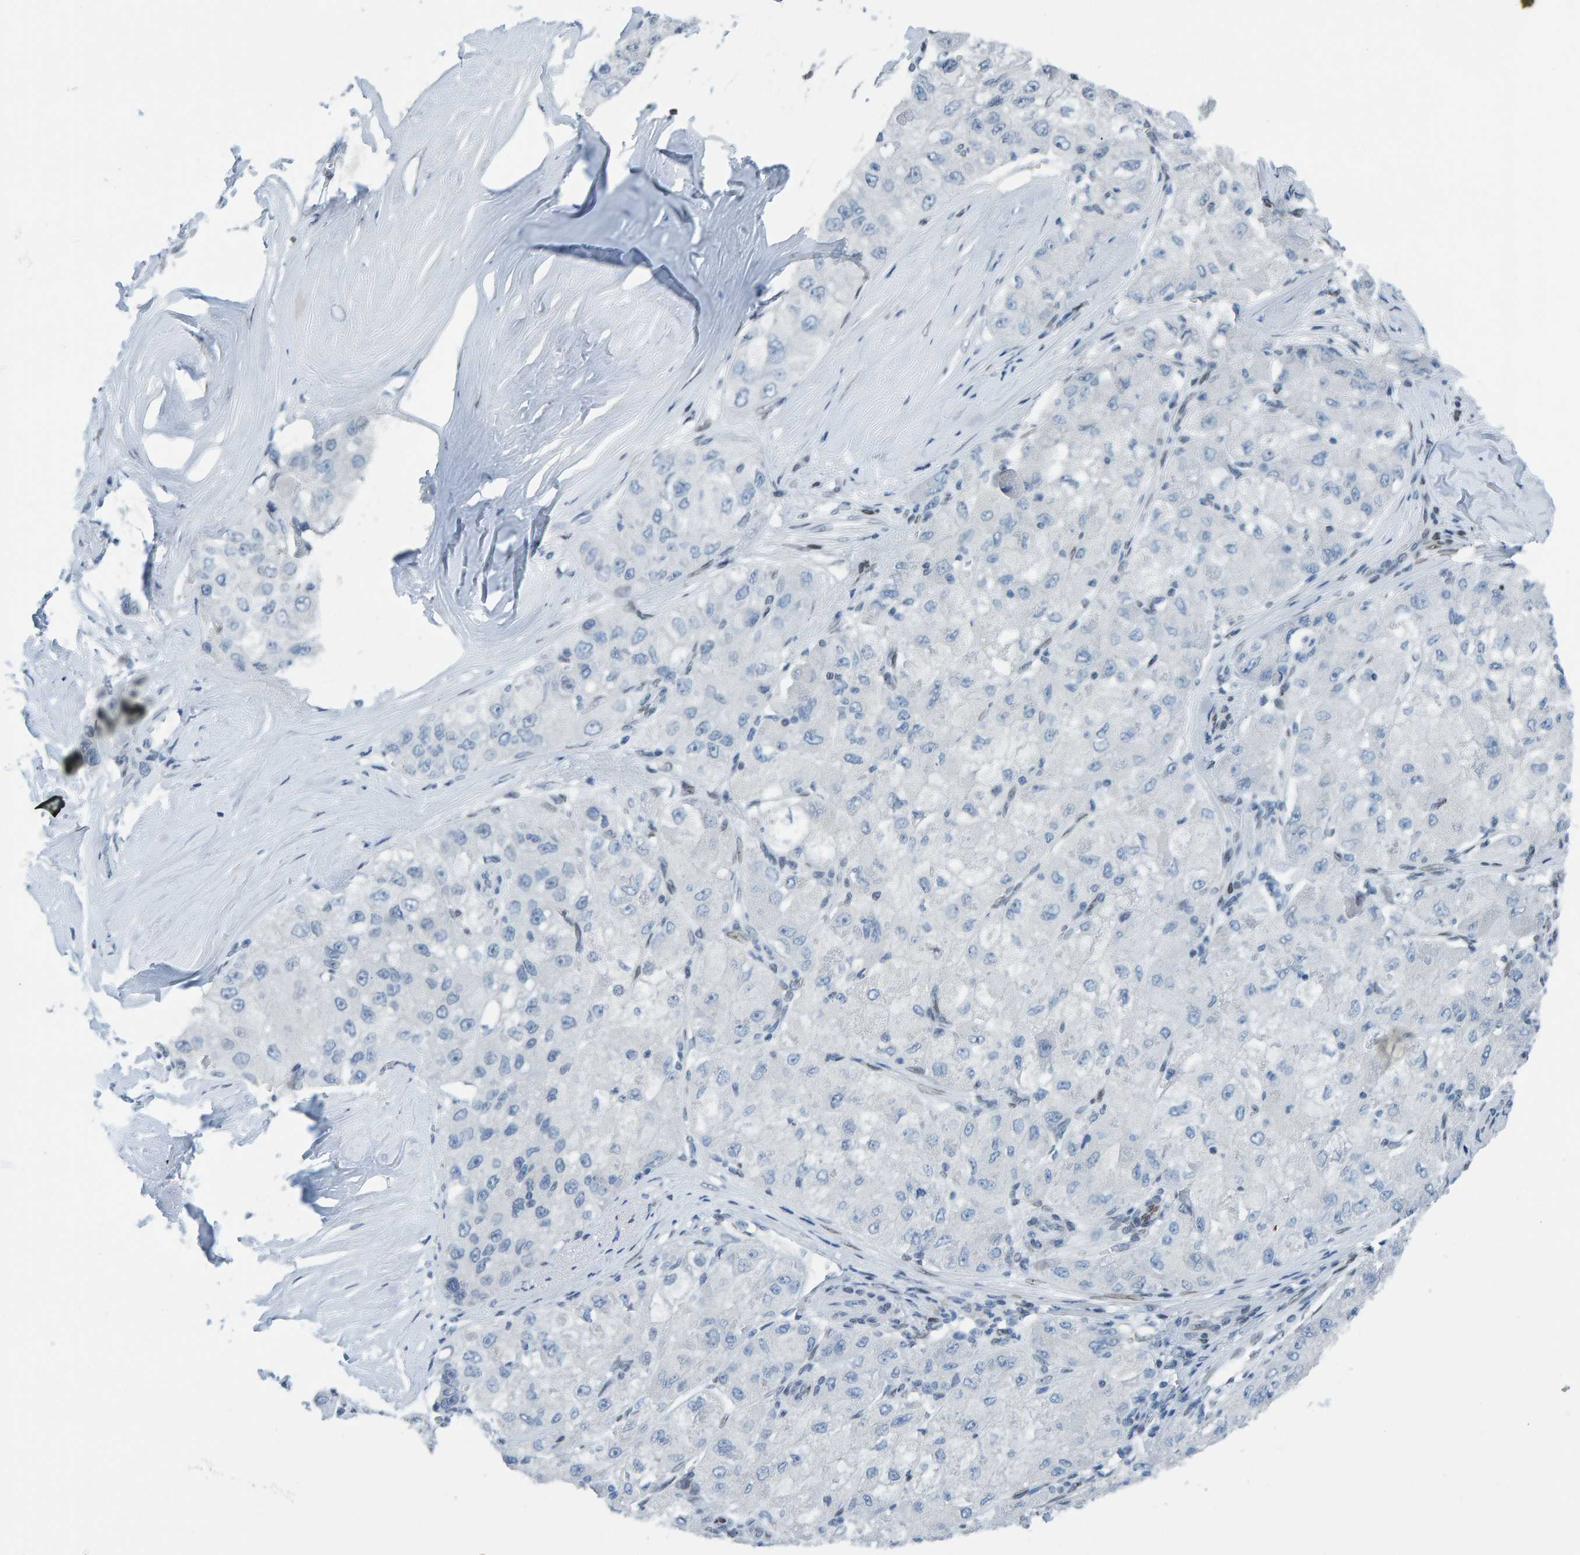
{"staining": {"intensity": "negative", "quantity": "none", "location": "none"}, "tissue": "liver cancer", "cell_type": "Tumor cells", "image_type": "cancer", "snomed": [{"axis": "morphology", "description": "Carcinoma, Hepatocellular, NOS"}, {"axis": "topography", "description": "Liver"}], "caption": "This histopathology image is of liver hepatocellular carcinoma stained with immunohistochemistry (IHC) to label a protein in brown with the nuclei are counter-stained blue. There is no positivity in tumor cells. (DAB (3,3'-diaminobenzidine) IHC visualized using brightfield microscopy, high magnification).", "gene": "LMNB2", "patient": {"sex": "male", "age": 80}}